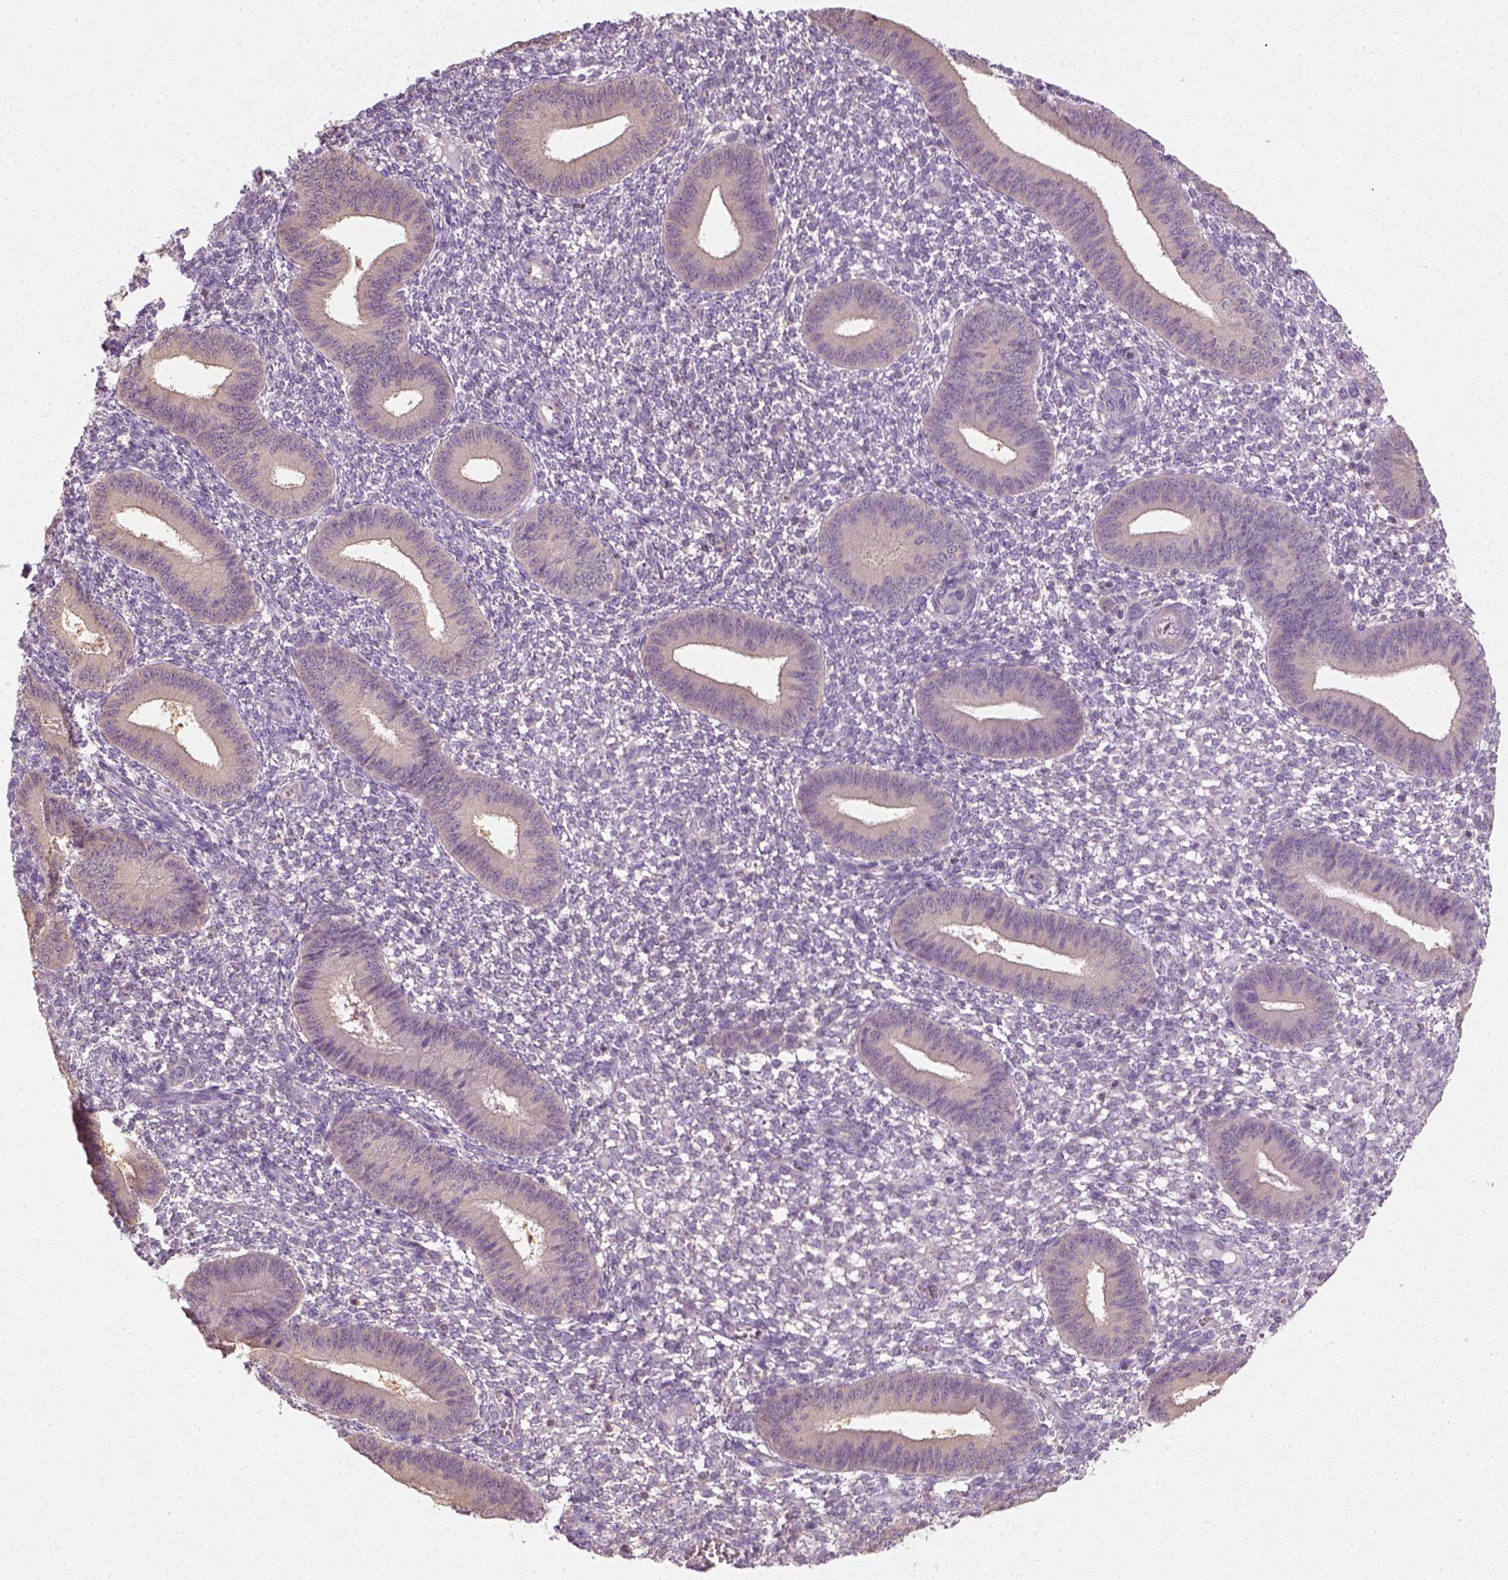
{"staining": {"intensity": "negative", "quantity": "none", "location": "none"}, "tissue": "endometrium", "cell_type": "Cells in endometrial stroma", "image_type": "normal", "snomed": [{"axis": "morphology", "description": "Normal tissue, NOS"}, {"axis": "topography", "description": "Endometrium"}], "caption": "Immunohistochemistry histopathology image of unremarkable human endometrium stained for a protein (brown), which reveals no expression in cells in endometrial stroma.", "gene": "EPHB1", "patient": {"sex": "female", "age": 42}}